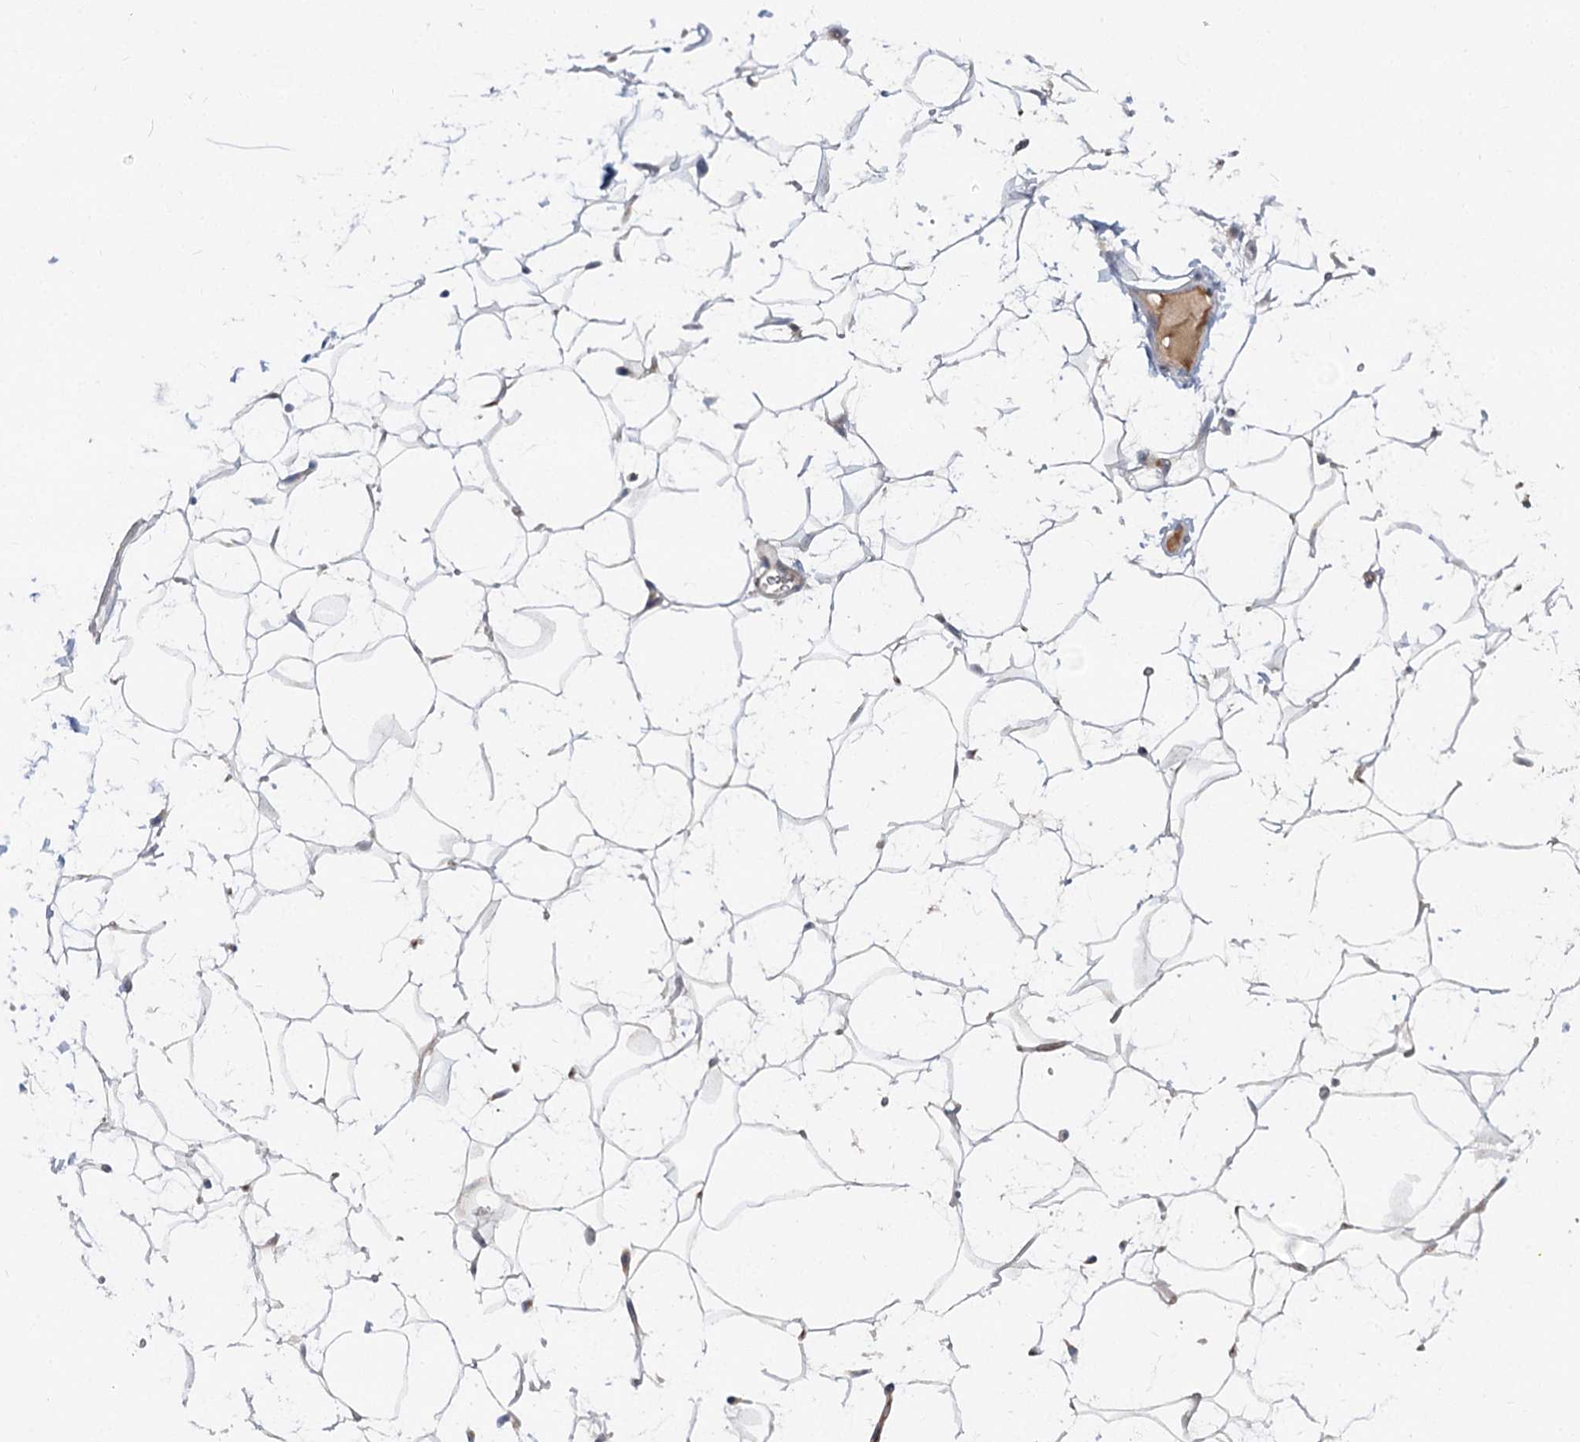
{"staining": {"intensity": "weak", "quantity": ">75%", "location": "cytoplasmic/membranous"}, "tissue": "adipose tissue", "cell_type": "Adipocytes", "image_type": "normal", "snomed": [{"axis": "morphology", "description": "Normal tissue, NOS"}, {"axis": "topography", "description": "Breast"}], "caption": "Approximately >75% of adipocytes in normal human adipose tissue show weak cytoplasmic/membranous protein positivity as visualized by brown immunohistochemical staining.", "gene": "FGF19", "patient": {"sex": "female", "age": 26}}